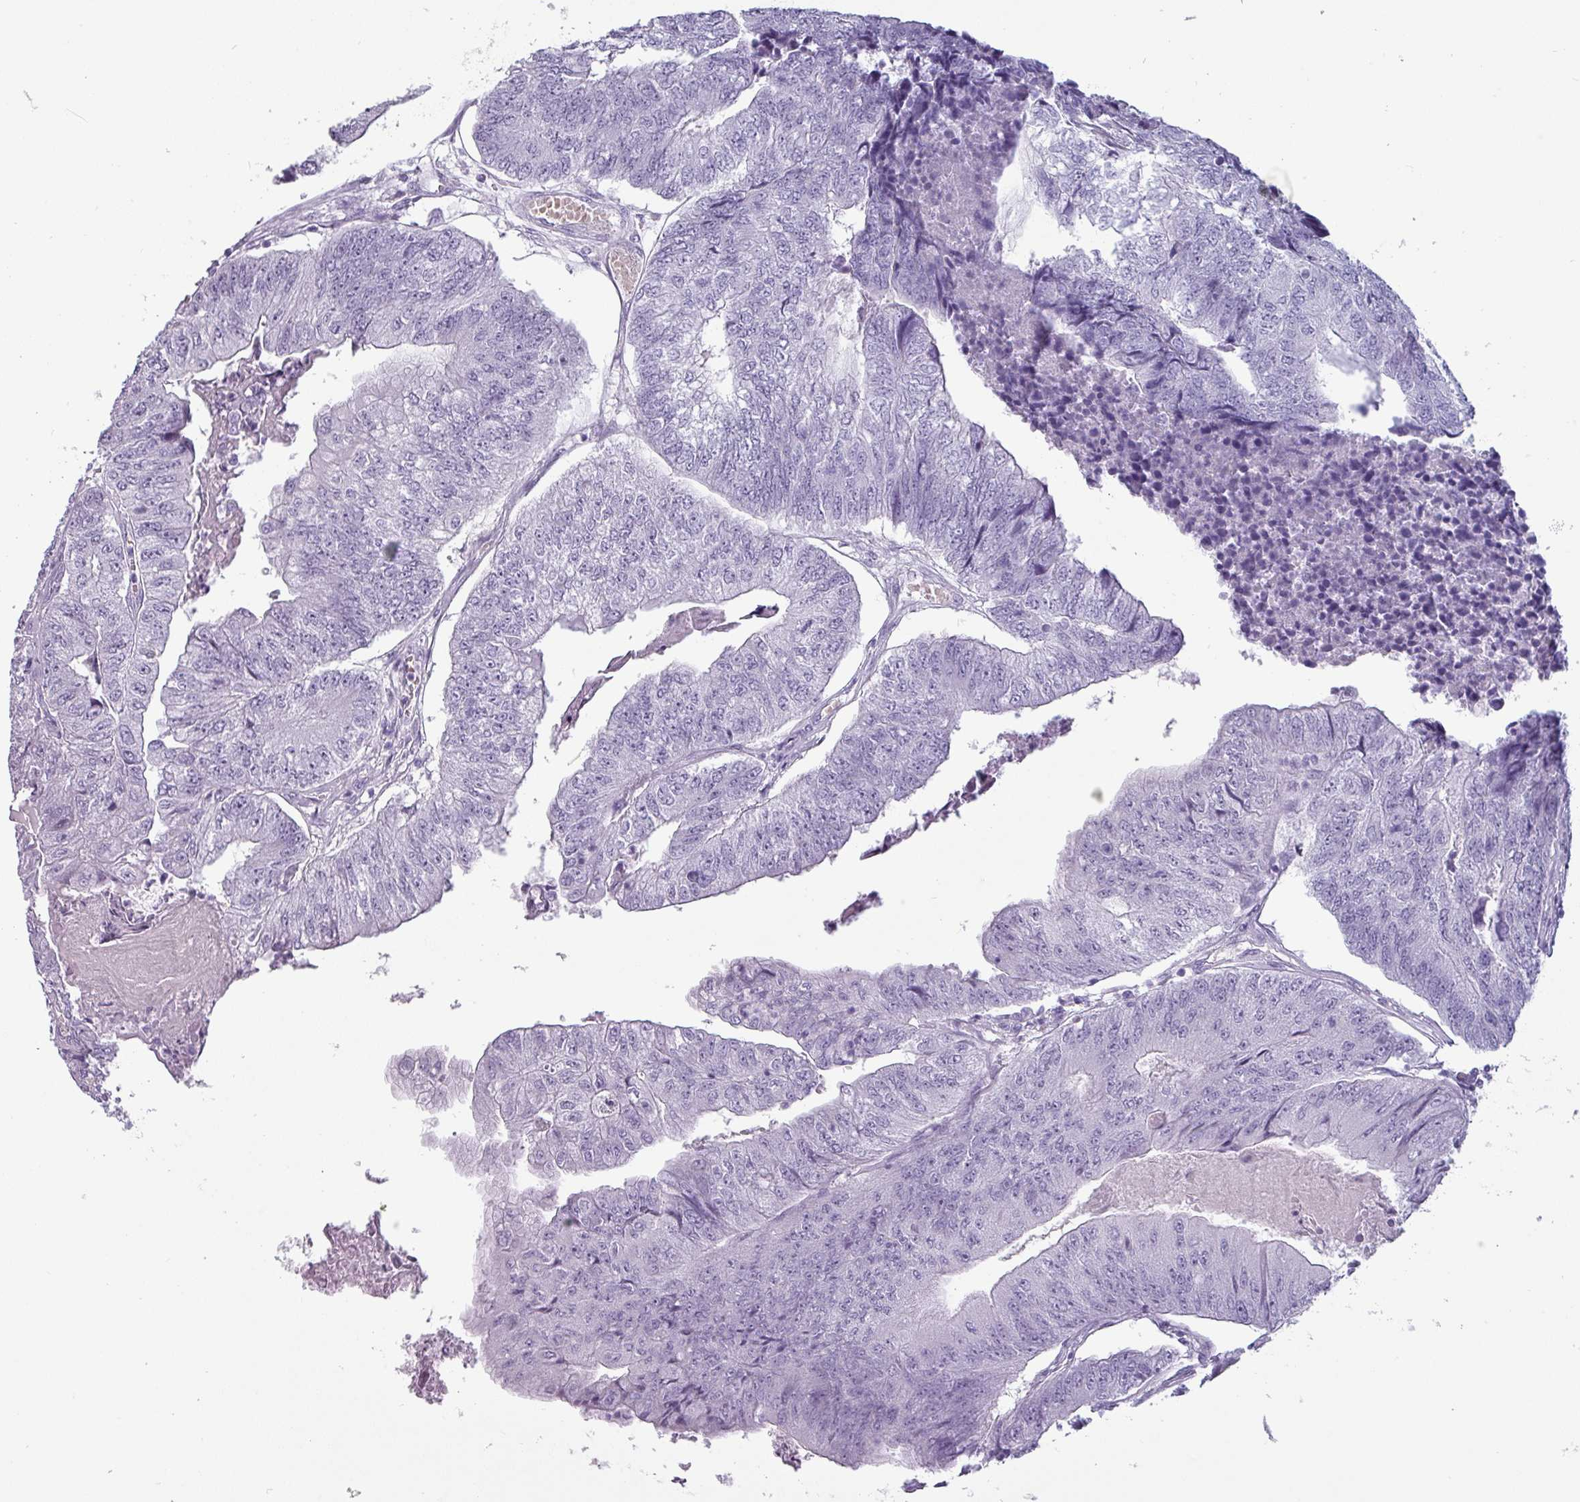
{"staining": {"intensity": "negative", "quantity": "none", "location": "none"}, "tissue": "colorectal cancer", "cell_type": "Tumor cells", "image_type": "cancer", "snomed": [{"axis": "morphology", "description": "Adenocarcinoma, NOS"}, {"axis": "topography", "description": "Colon"}], "caption": "The image shows no significant positivity in tumor cells of colorectal adenocarcinoma.", "gene": "CRYBB2", "patient": {"sex": "female", "age": 67}}